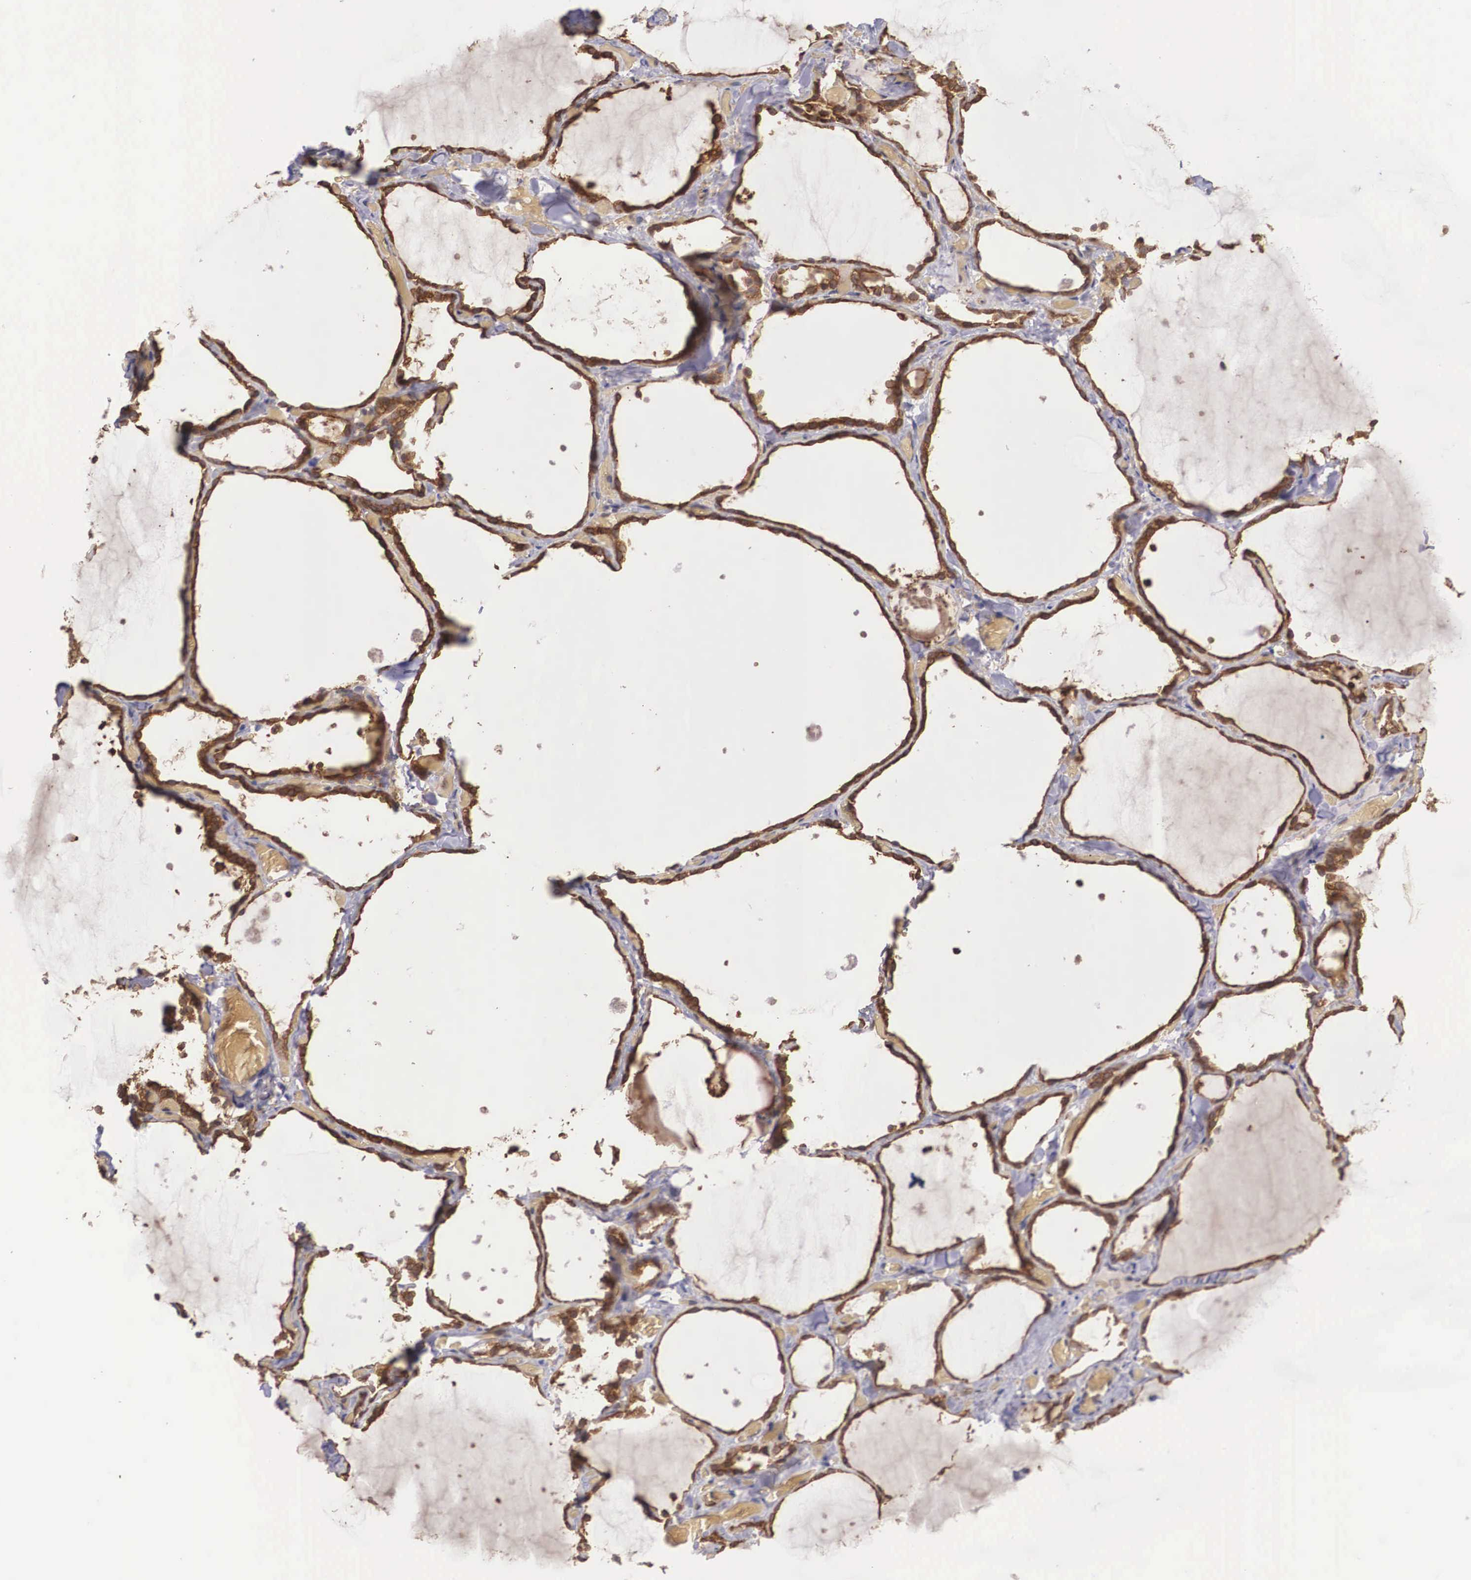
{"staining": {"intensity": "moderate", "quantity": ">75%", "location": "cytoplasmic/membranous"}, "tissue": "thyroid gland", "cell_type": "Glandular cells", "image_type": "normal", "snomed": [{"axis": "morphology", "description": "Normal tissue, NOS"}, {"axis": "topography", "description": "Thyroid gland"}], "caption": "Brown immunohistochemical staining in benign human thyroid gland shows moderate cytoplasmic/membranous positivity in about >75% of glandular cells.", "gene": "VASH1", "patient": {"sex": "male", "age": 34}}